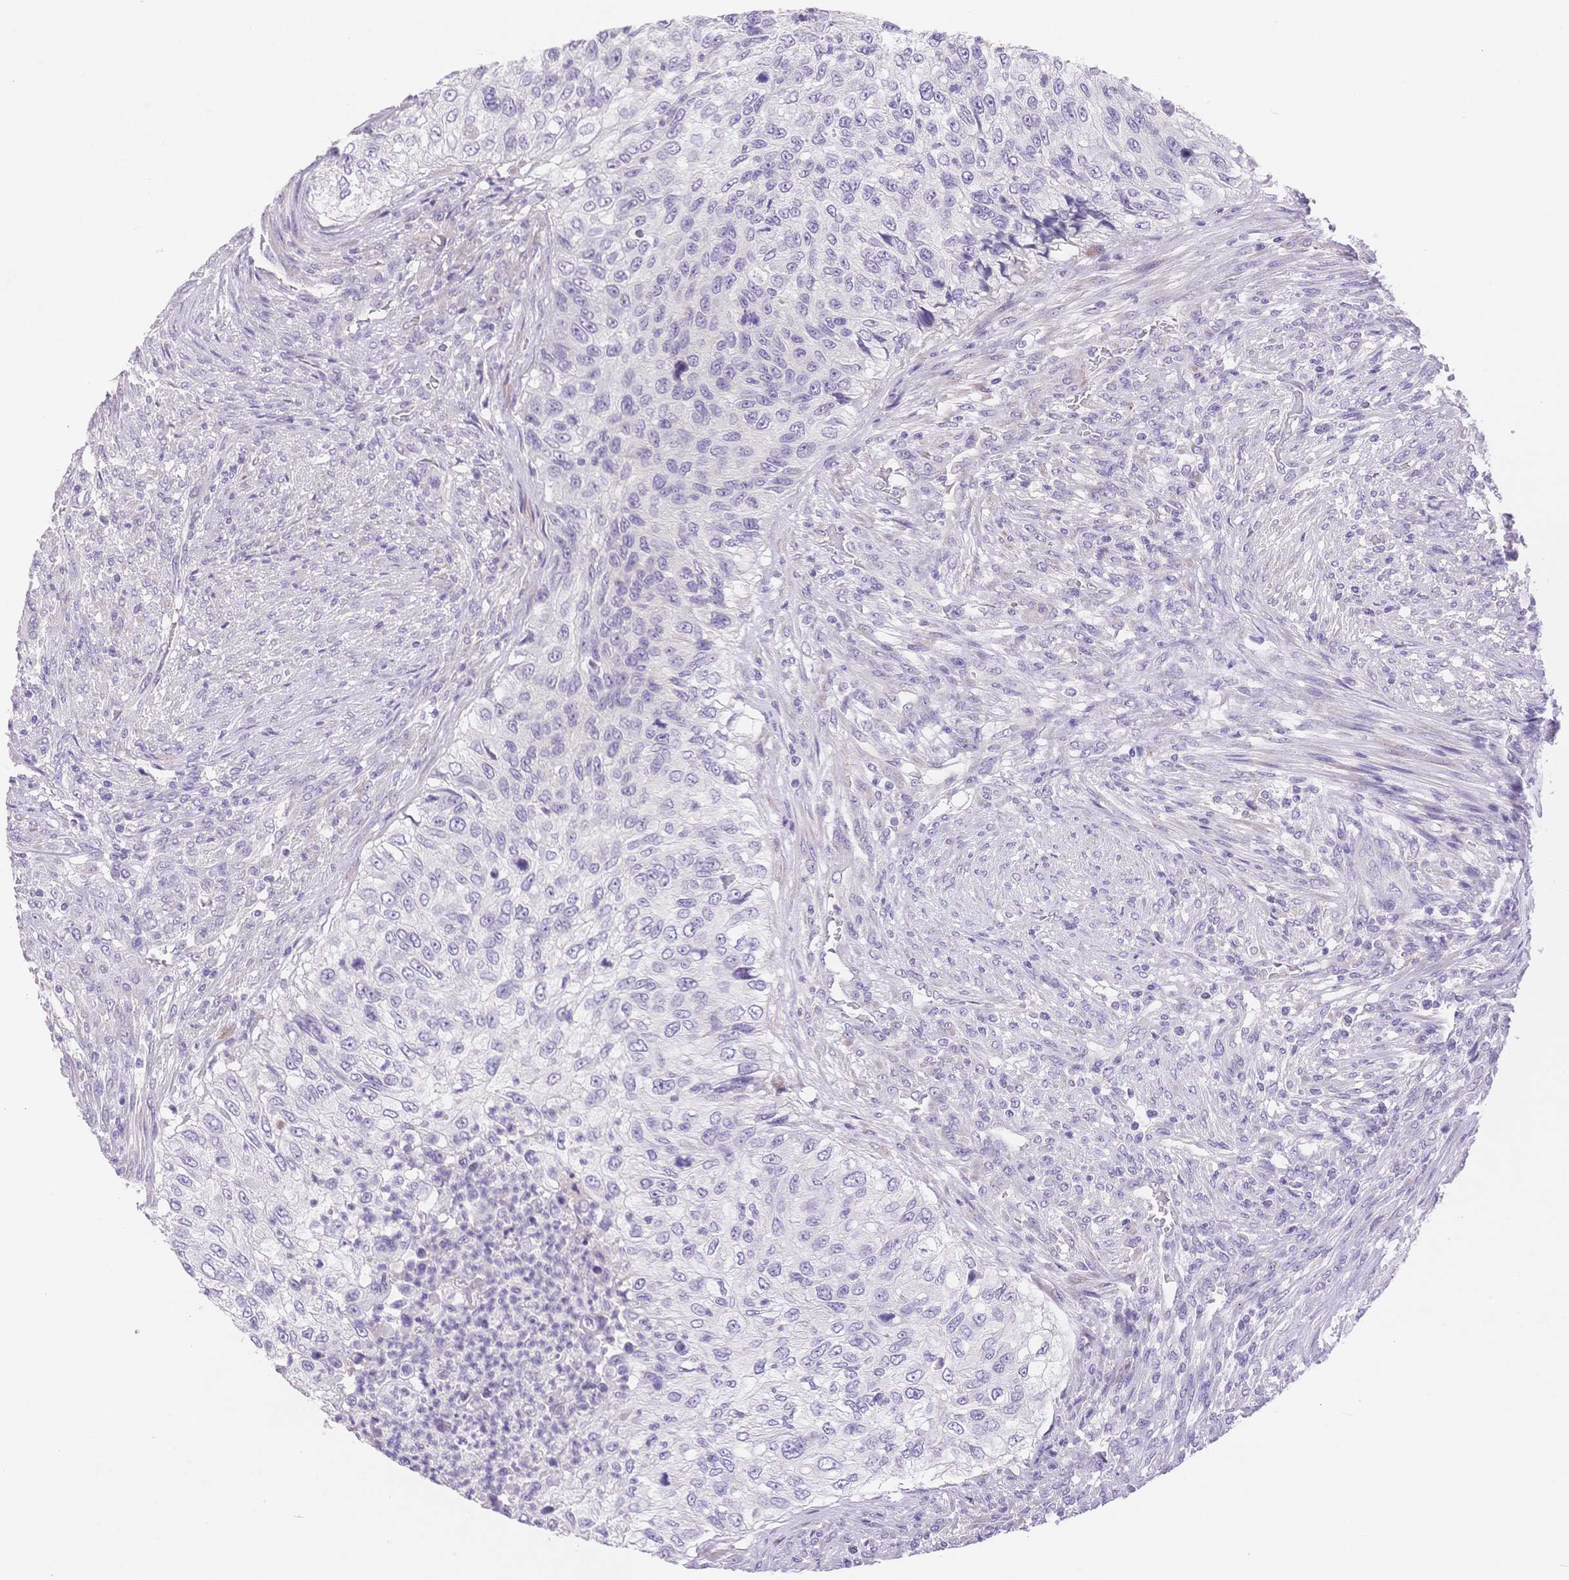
{"staining": {"intensity": "negative", "quantity": "none", "location": "none"}, "tissue": "urothelial cancer", "cell_type": "Tumor cells", "image_type": "cancer", "snomed": [{"axis": "morphology", "description": "Urothelial carcinoma, High grade"}, {"axis": "topography", "description": "Urinary bladder"}], "caption": "Immunohistochemistry histopathology image of neoplastic tissue: urothelial cancer stained with DAB (3,3'-diaminobenzidine) shows no significant protein expression in tumor cells. (DAB (3,3'-diaminobenzidine) immunohistochemistry (IHC) visualized using brightfield microscopy, high magnification).", "gene": "MYOM1", "patient": {"sex": "female", "age": 60}}